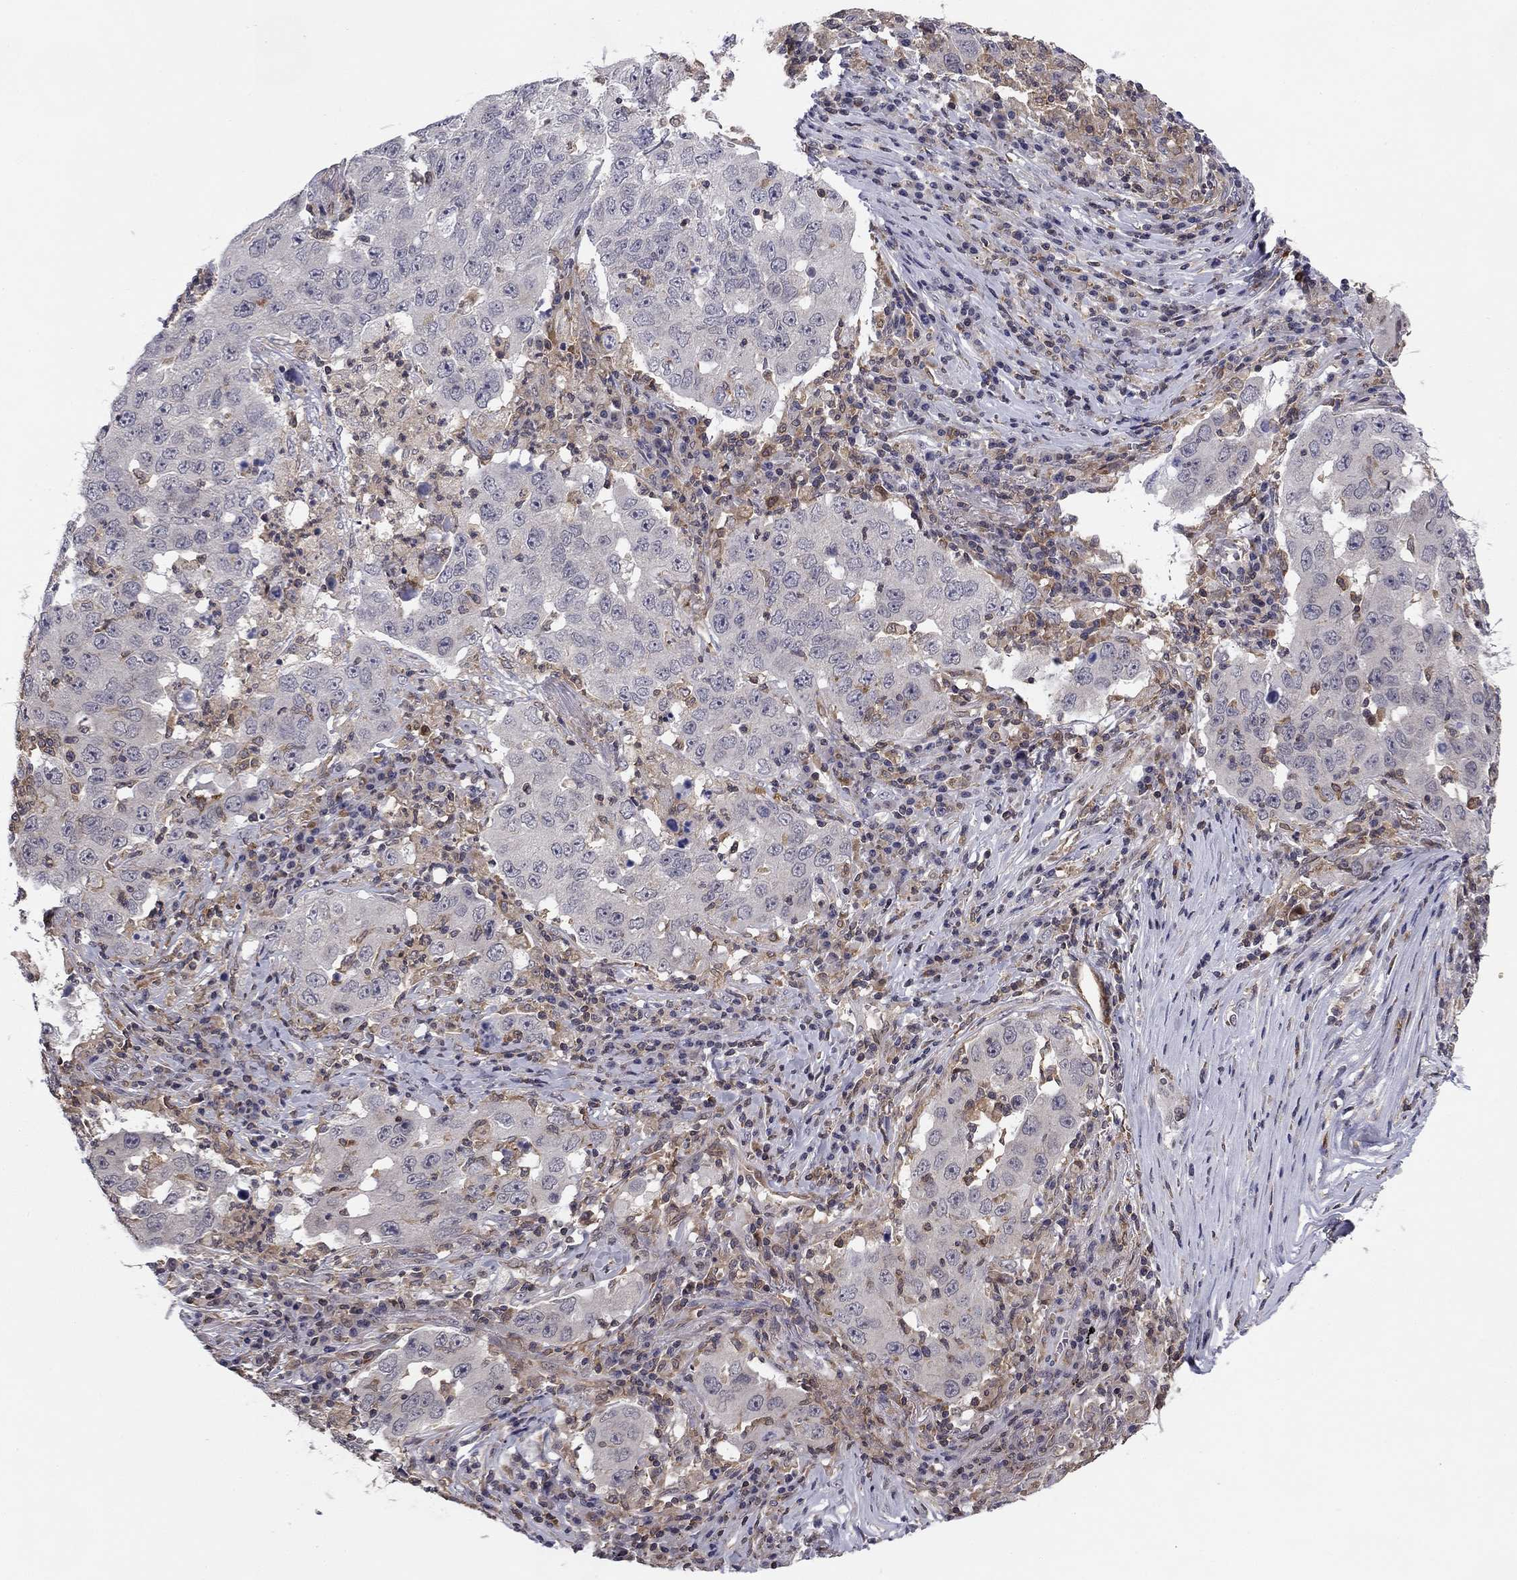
{"staining": {"intensity": "negative", "quantity": "none", "location": "none"}, "tissue": "lung cancer", "cell_type": "Tumor cells", "image_type": "cancer", "snomed": [{"axis": "morphology", "description": "Adenocarcinoma, NOS"}, {"axis": "topography", "description": "Lung"}], "caption": "DAB immunohistochemical staining of human lung adenocarcinoma exhibits no significant expression in tumor cells.", "gene": "PLCB2", "patient": {"sex": "male", "age": 73}}